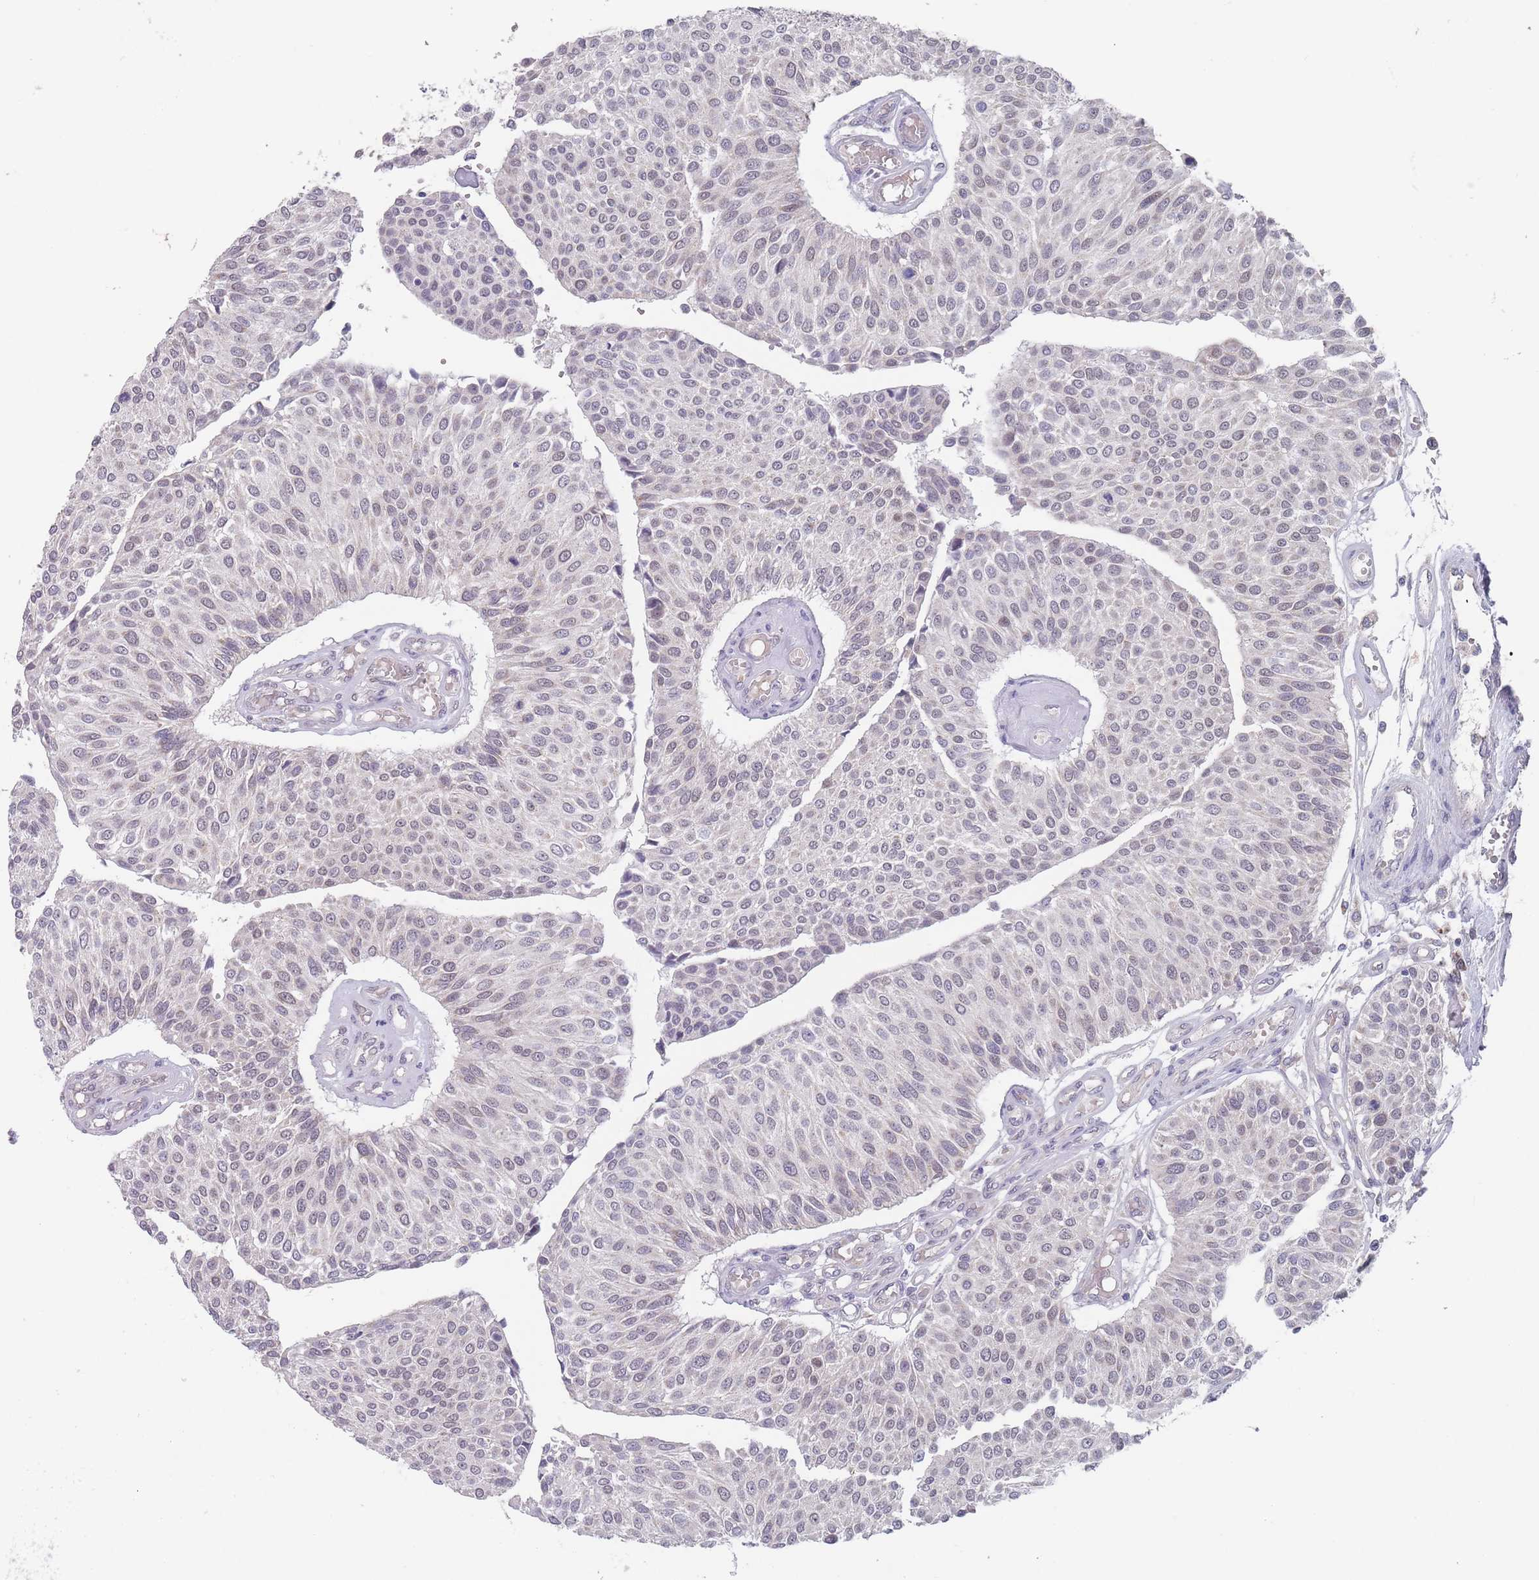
{"staining": {"intensity": "negative", "quantity": "none", "location": "none"}, "tissue": "urothelial cancer", "cell_type": "Tumor cells", "image_type": "cancer", "snomed": [{"axis": "morphology", "description": "Urothelial carcinoma, NOS"}, {"axis": "topography", "description": "Urinary bladder"}], "caption": "IHC photomicrograph of neoplastic tissue: transitional cell carcinoma stained with DAB demonstrates no significant protein positivity in tumor cells.", "gene": "PEX7", "patient": {"sex": "male", "age": 55}}